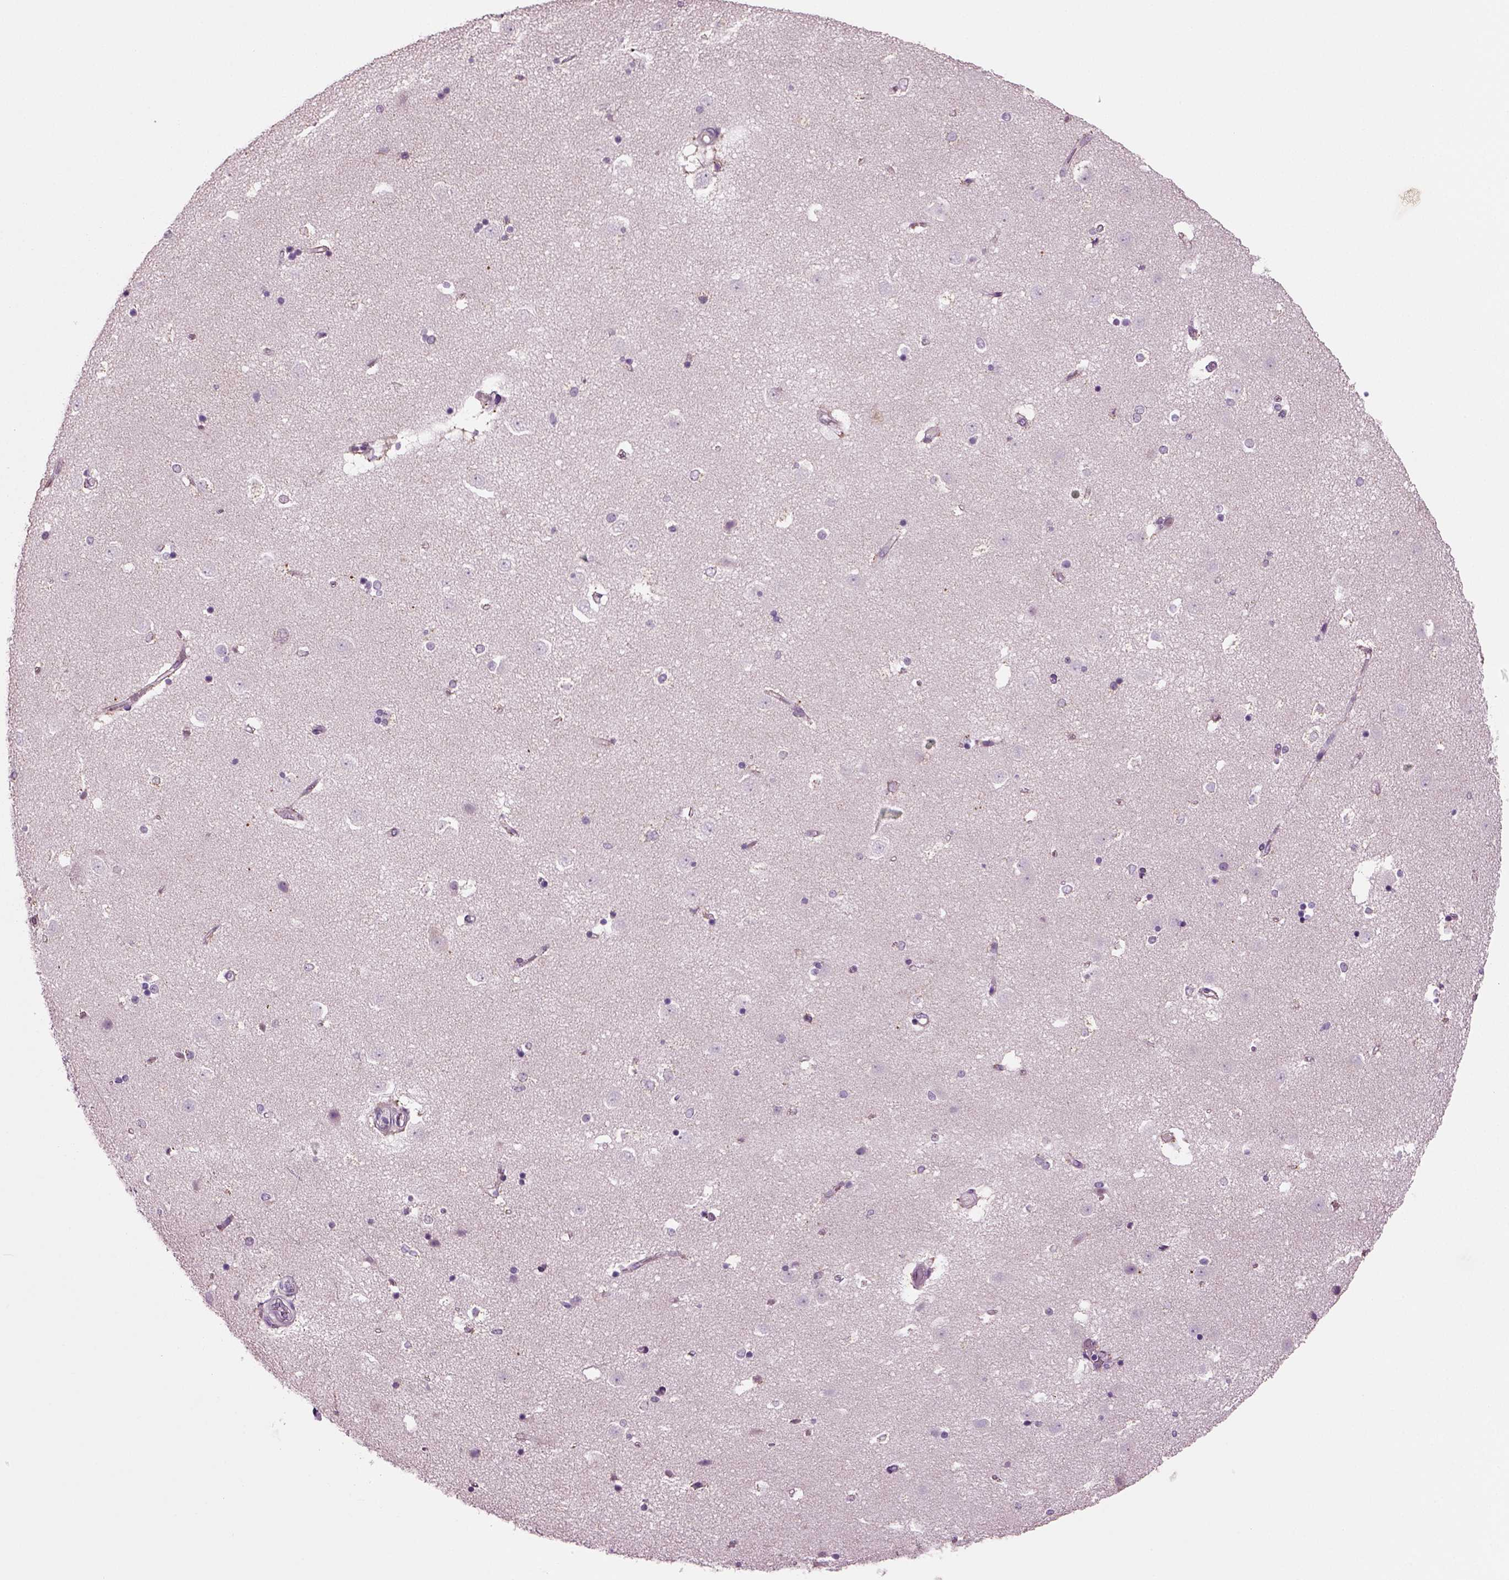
{"staining": {"intensity": "negative", "quantity": "none", "location": "none"}, "tissue": "caudate", "cell_type": "Glial cells", "image_type": "normal", "snomed": [{"axis": "morphology", "description": "Normal tissue, NOS"}, {"axis": "topography", "description": "Lateral ventricle wall"}], "caption": "Immunohistochemistry photomicrograph of normal caudate: caudate stained with DAB reveals no significant protein positivity in glial cells.", "gene": "COL9A2", "patient": {"sex": "male", "age": 51}}